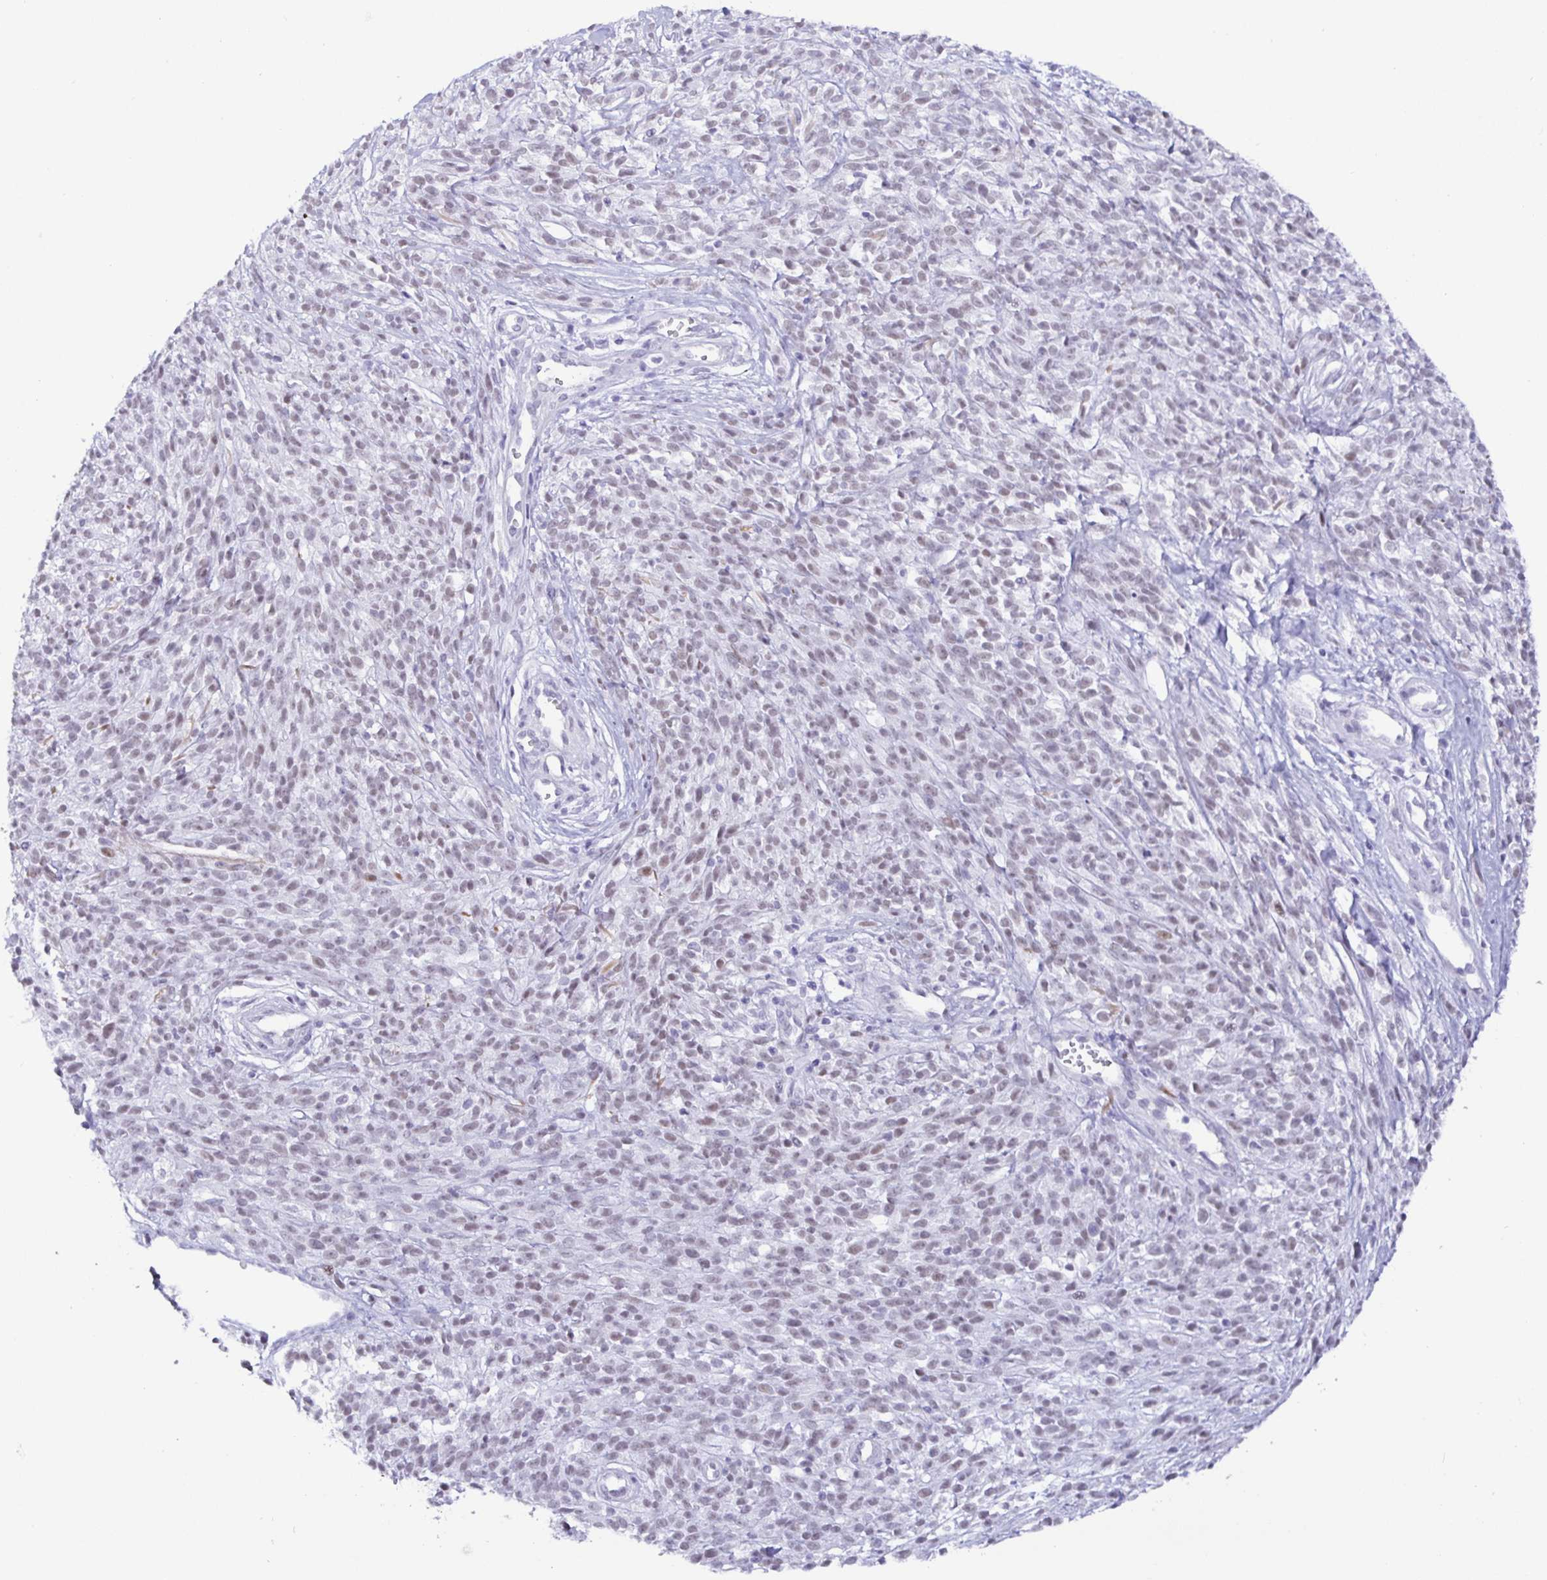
{"staining": {"intensity": "weak", "quantity": ">75%", "location": "nuclear"}, "tissue": "melanoma", "cell_type": "Tumor cells", "image_type": "cancer", "snomed": [{"axis": "morphology", "description": "Malignant melanoma, NOS"}, {"axis": "topography", "description": "Skin"}, {"axis": "topography", "description": "Skin of trunk"}], "caption": "Immunohistochemistry (IHC) staining of malignant melanoma, which demonstrates low levels of weak nuclear staining in approximately >75% of tumor cells indicating weak nuclear protein staining. The staining was performed using DAB (3,3'-diaminobenzidine) (brown) for protein detection and nuclei were counterstained in hematoxylin (blue).", "gene": "NUP188", "patient": {"sex": "male", "age": 74}}